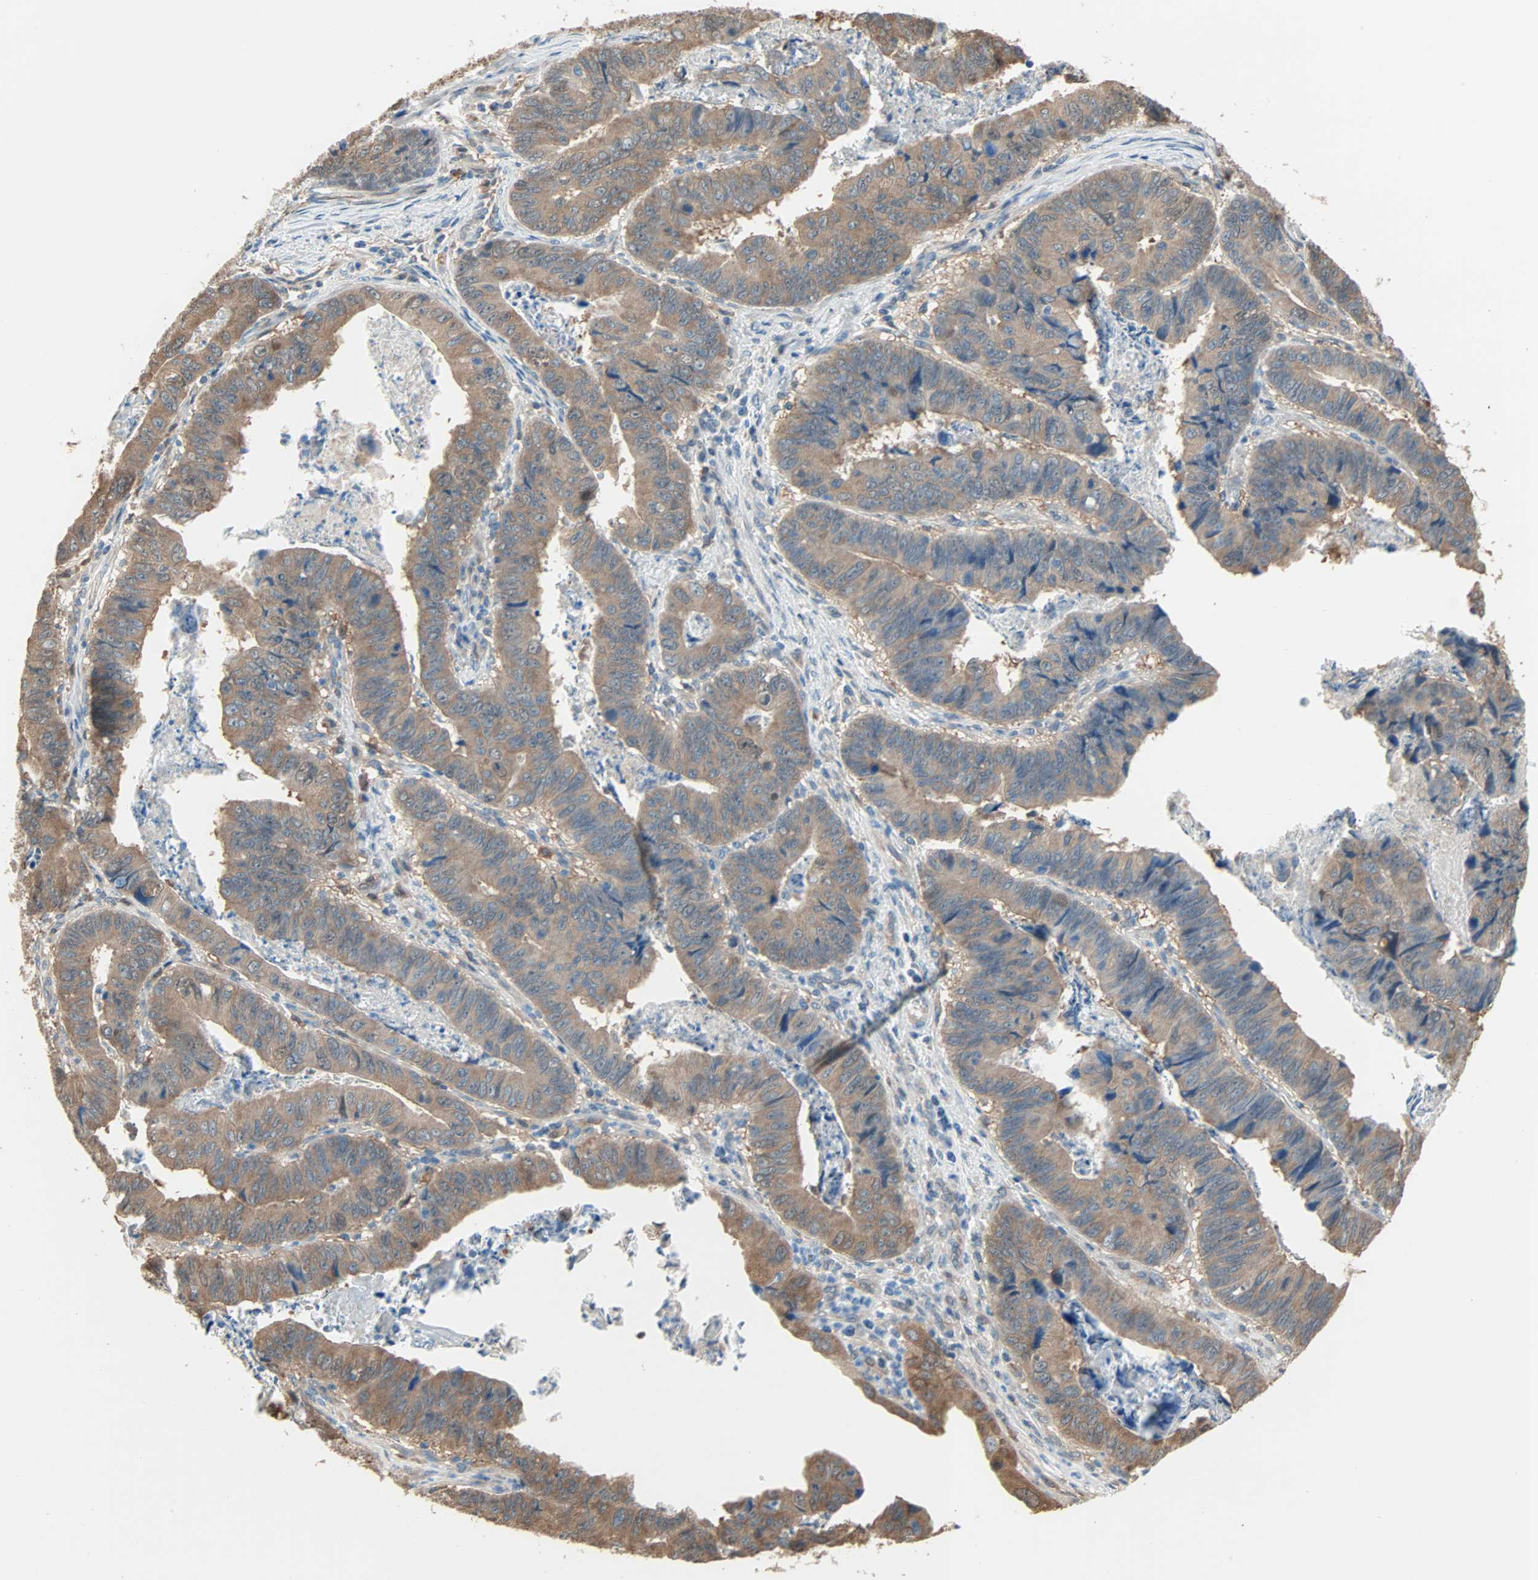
{"staining": {"intensity": "moderate", "quantity": ">75%", "location": "cytoplasmic/membranous"}, "tissue": "stomach cancer", "cell_type": "Tumor cells", "image_type": "cancer", "snomed": [{"axis": "morphology", "description": "Adenocarcinoma, NOS"}, {"axis": "topography", "description": "Stomach, lower"}], "caption": "An immunohistochemistry micrograph of tumor tissue is shown. Protein staining in brown shows moderate cytoplasmic/membranous positivity in stomach cancer within tumor cells.", "gene": "PRDX1", "patient": {"sex": "male", "age": 77}}